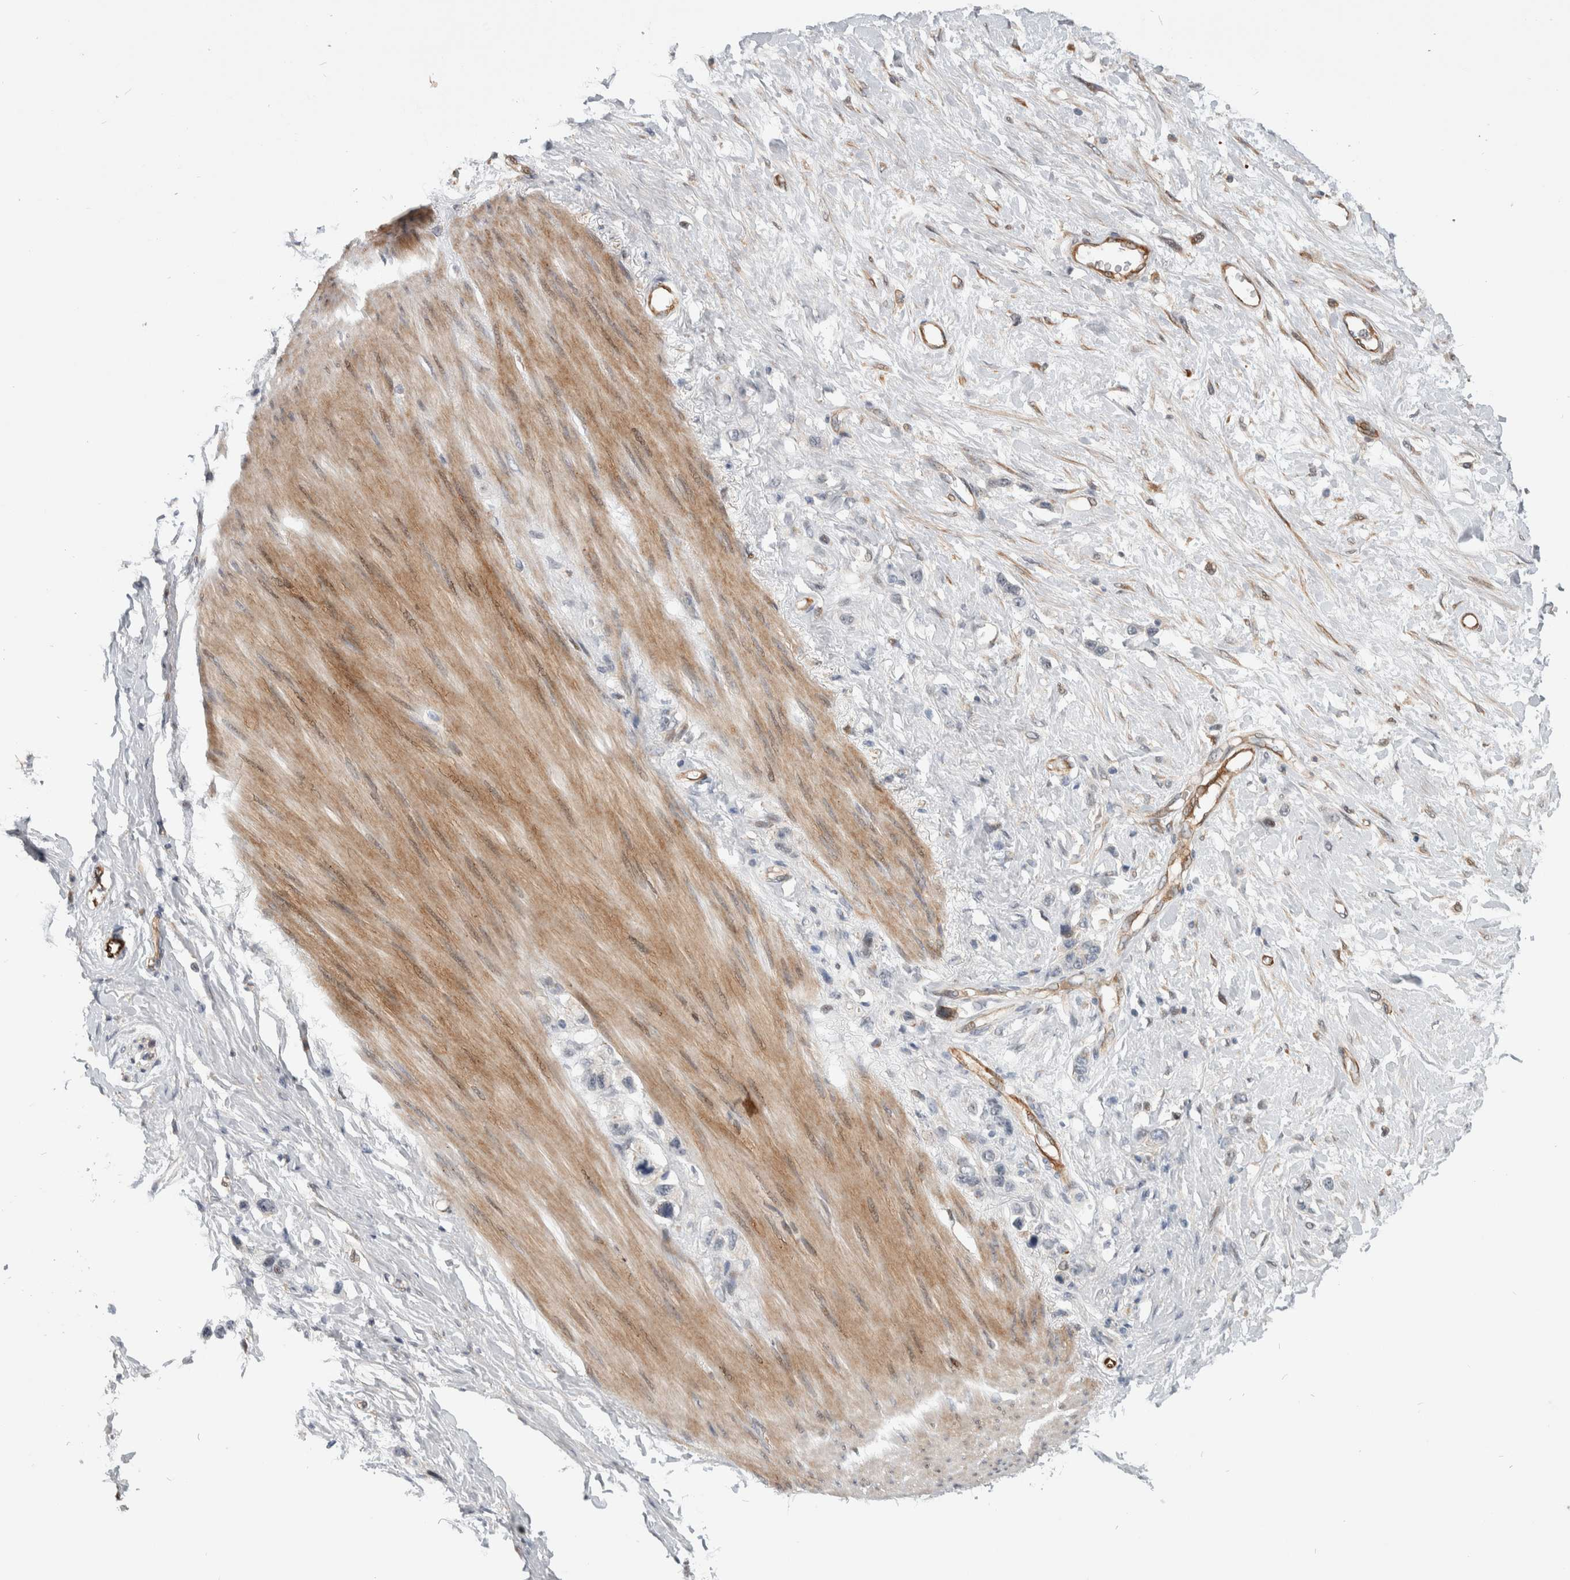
{"staining": {"intensity": "negative", "quantity": "none", "location": "none"}, "tissue": "stomach cancer", "cell_type": "Tumor cells", "image_type": "cancer", "snomed": [{"axis": "morphology", "description": "Adenocarcinoma, NOS"}, {"axis": "topography", "description": "Stomach"}], "caption": "DAB immunohistochemical staining of stomach cancer demonstrates no significant positivity in tumor cells. (Brightfield microscopy of DAB IHC at high magnification).", "gene": "MSL1", "patient": {"sex": "female", "age": 65}}